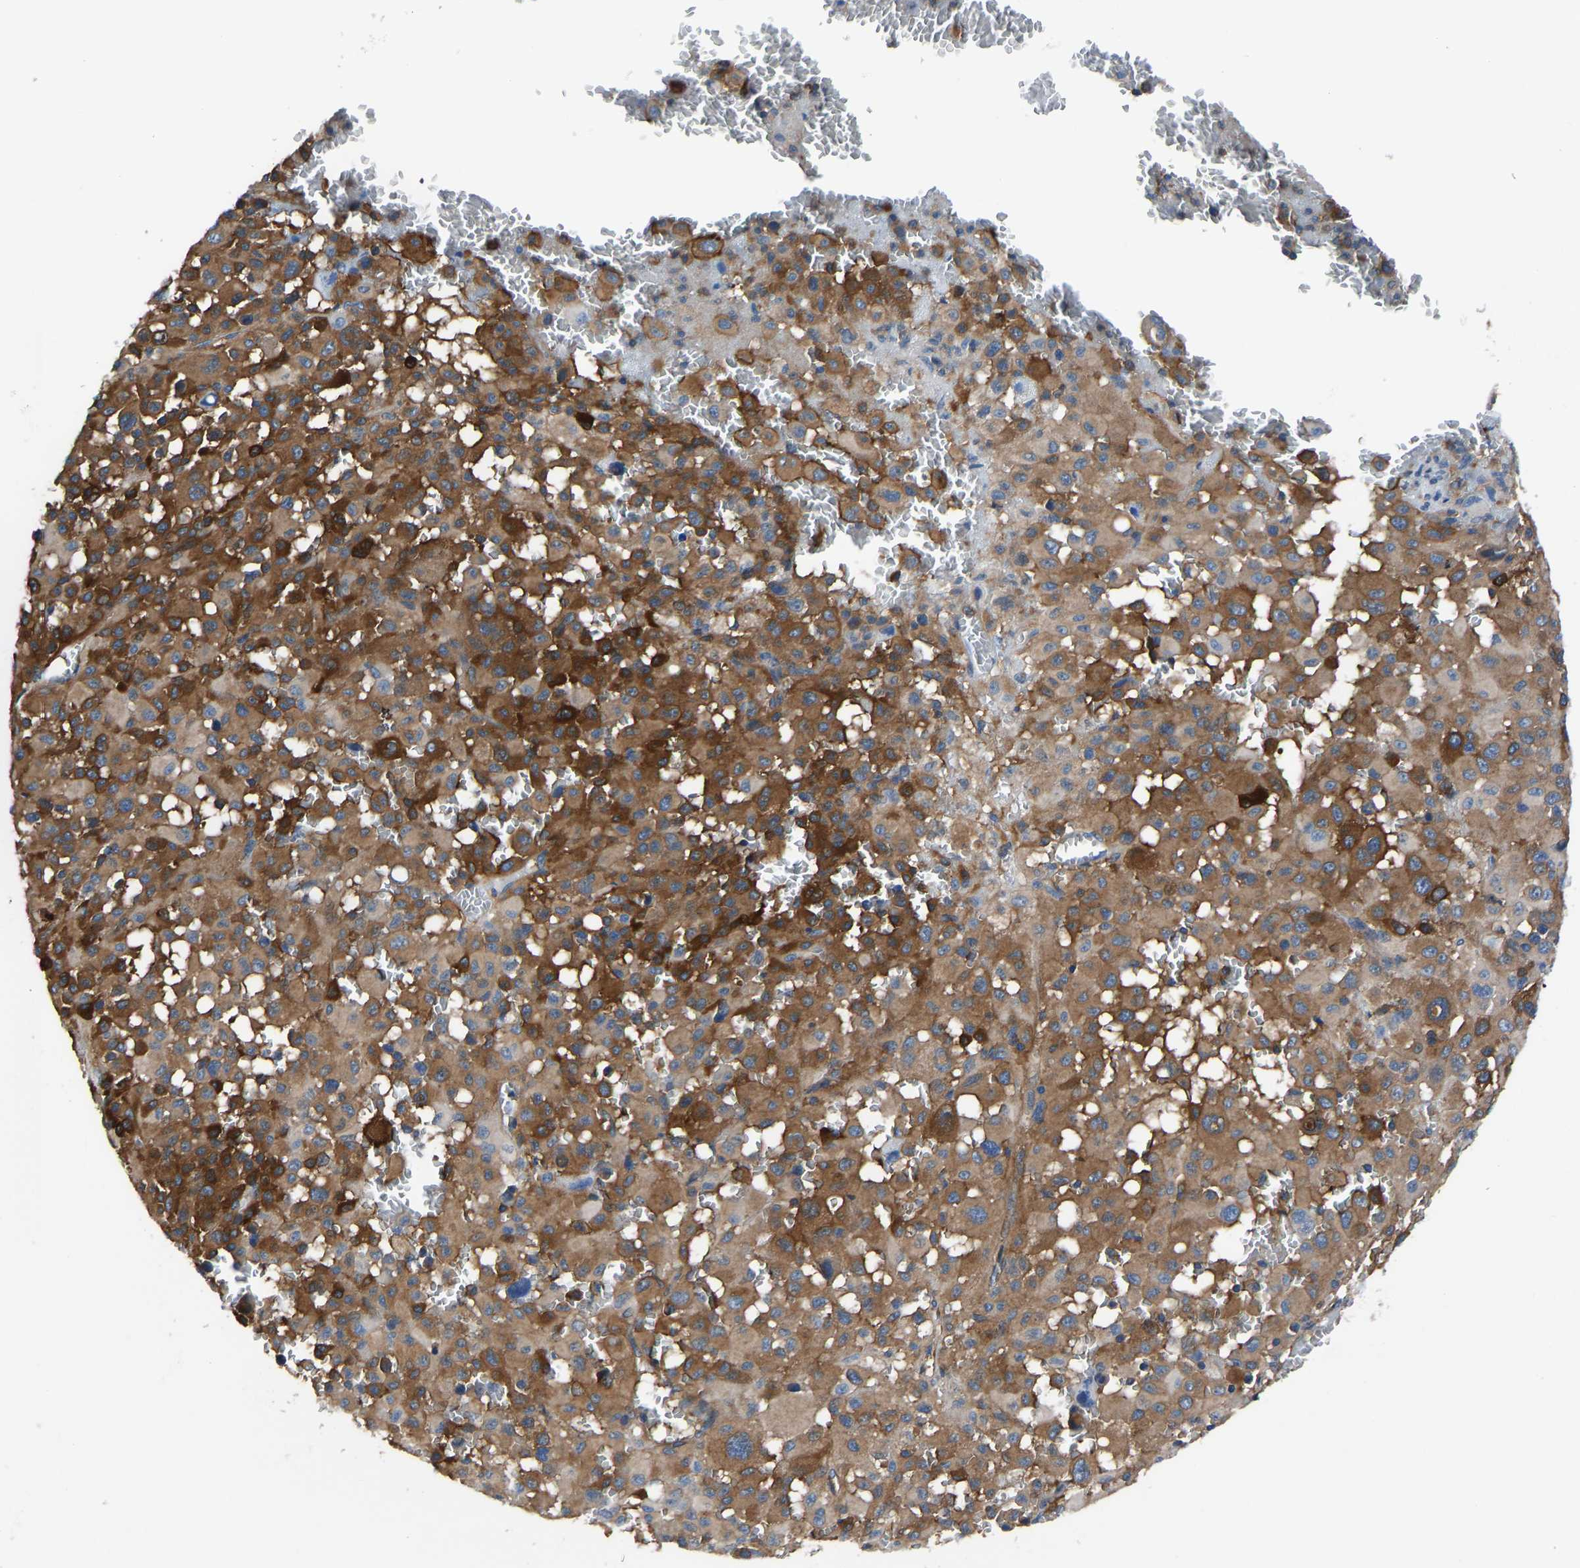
{"staining": {"intensity": "moderate", "quantity": ">75%", "location": "cytoplasmic/membranous"}, "tissue": "melanoma", "cell_type": "Tumor cells", "image_type": "cancer", "snomed": [{"axis": "morphology", "description": "Malignant melanoma, Metastatic site"}, {"axis": "topography", "description": "Skin"}], "caption": "Immunohistochemistry (IHC) image of neoplastic tissue: human melanoma stained using immunohistochemistry exhibits medium levels of moderate protein expression localized specifically in the cytoplasmic/membranous of tumor cells, appearing as a cytoplasmic/membranous brown color.", "gene": "PRKAR1A", "patient": {"sex": "female", "age": 74}}